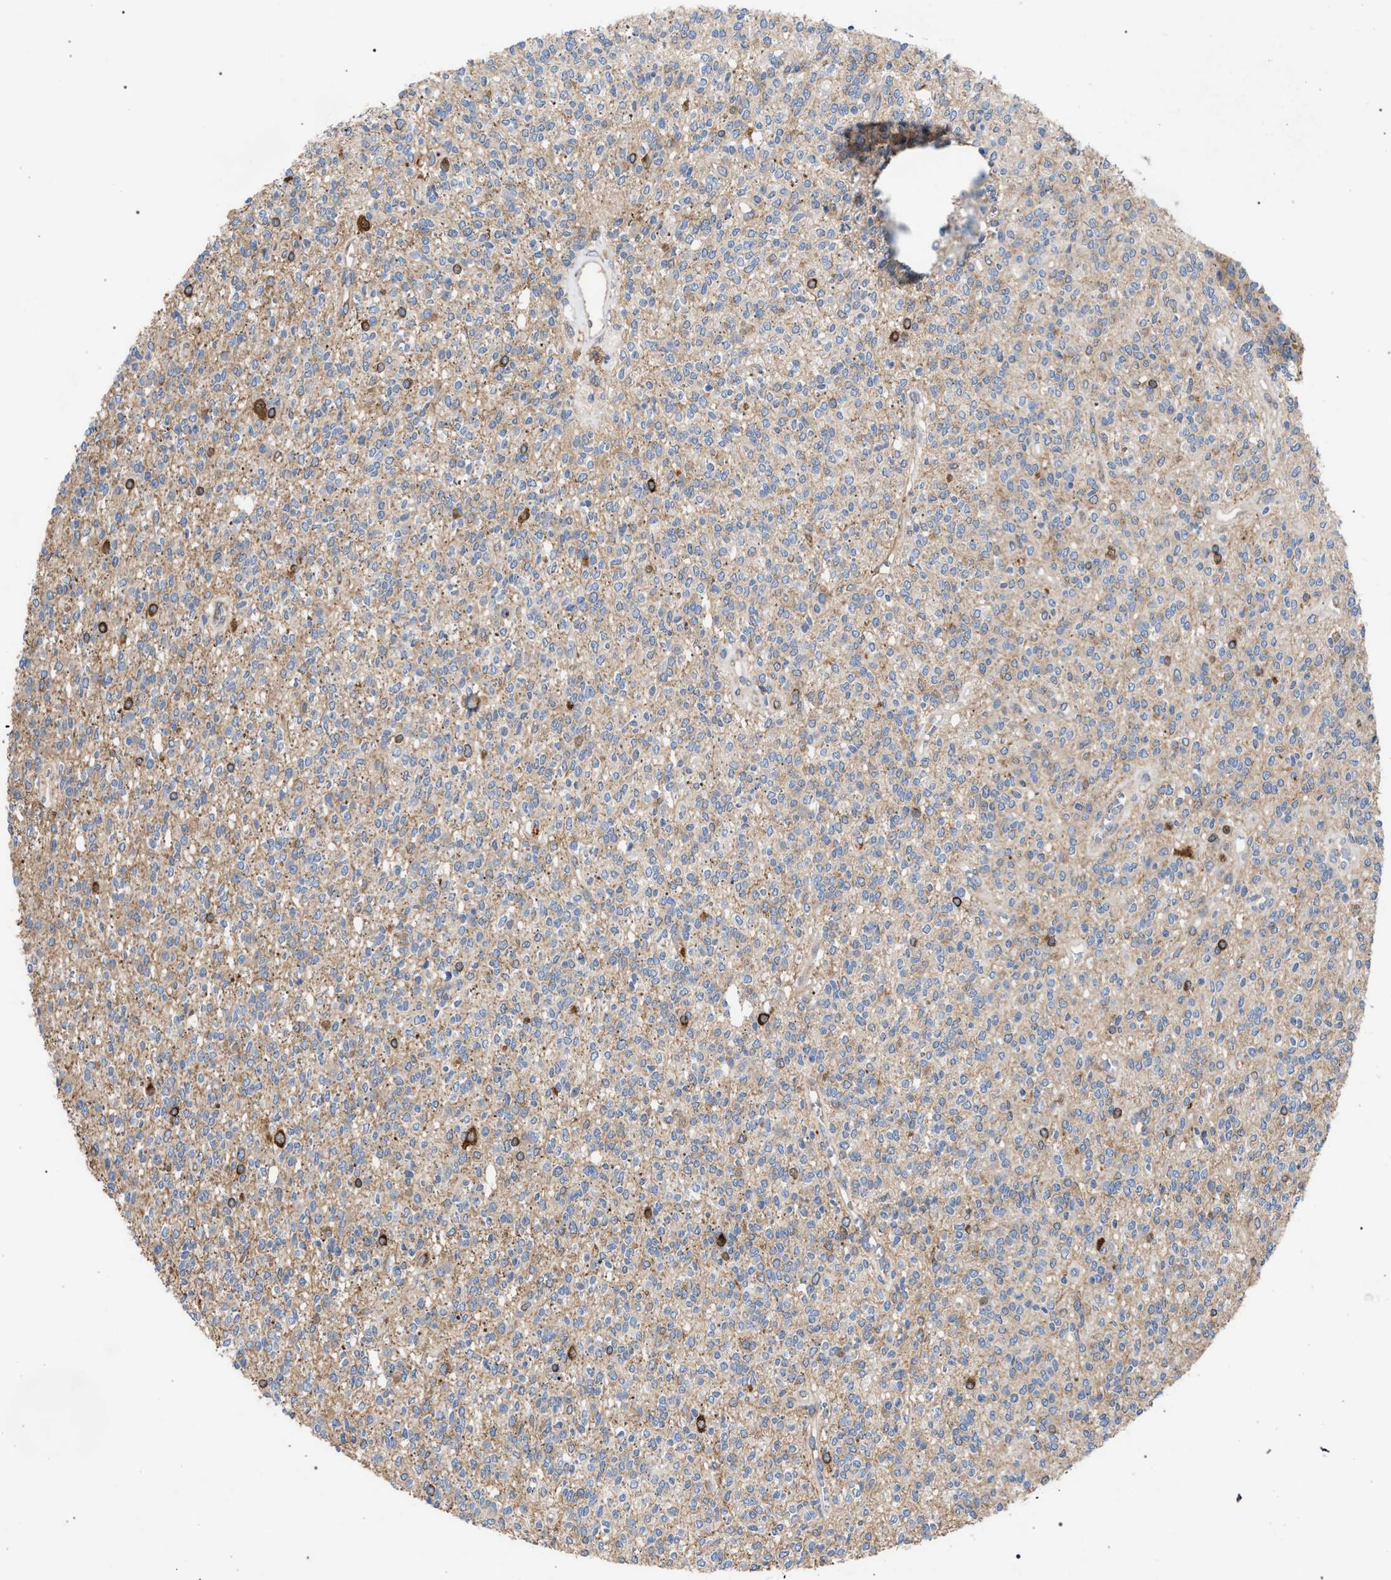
{"staining": {"intensity": "moderate", "quantity": "<25%", "location": "cytoplasmic/membranous"}, "tissue": "glioma", "cell_type": "Tumor cells", "image_type": "cancer", "snomed": [{"axis": "morphology", "description": "Glioma, malignant, High grade"}, {"axis": "topography", "description": "Brain"}], "caption": "Human glioma stained with a protein marker reveals moderate staining in tumor cells.", "gene": "CDR2L", "patient": {"sex": "male", "age": 34}}